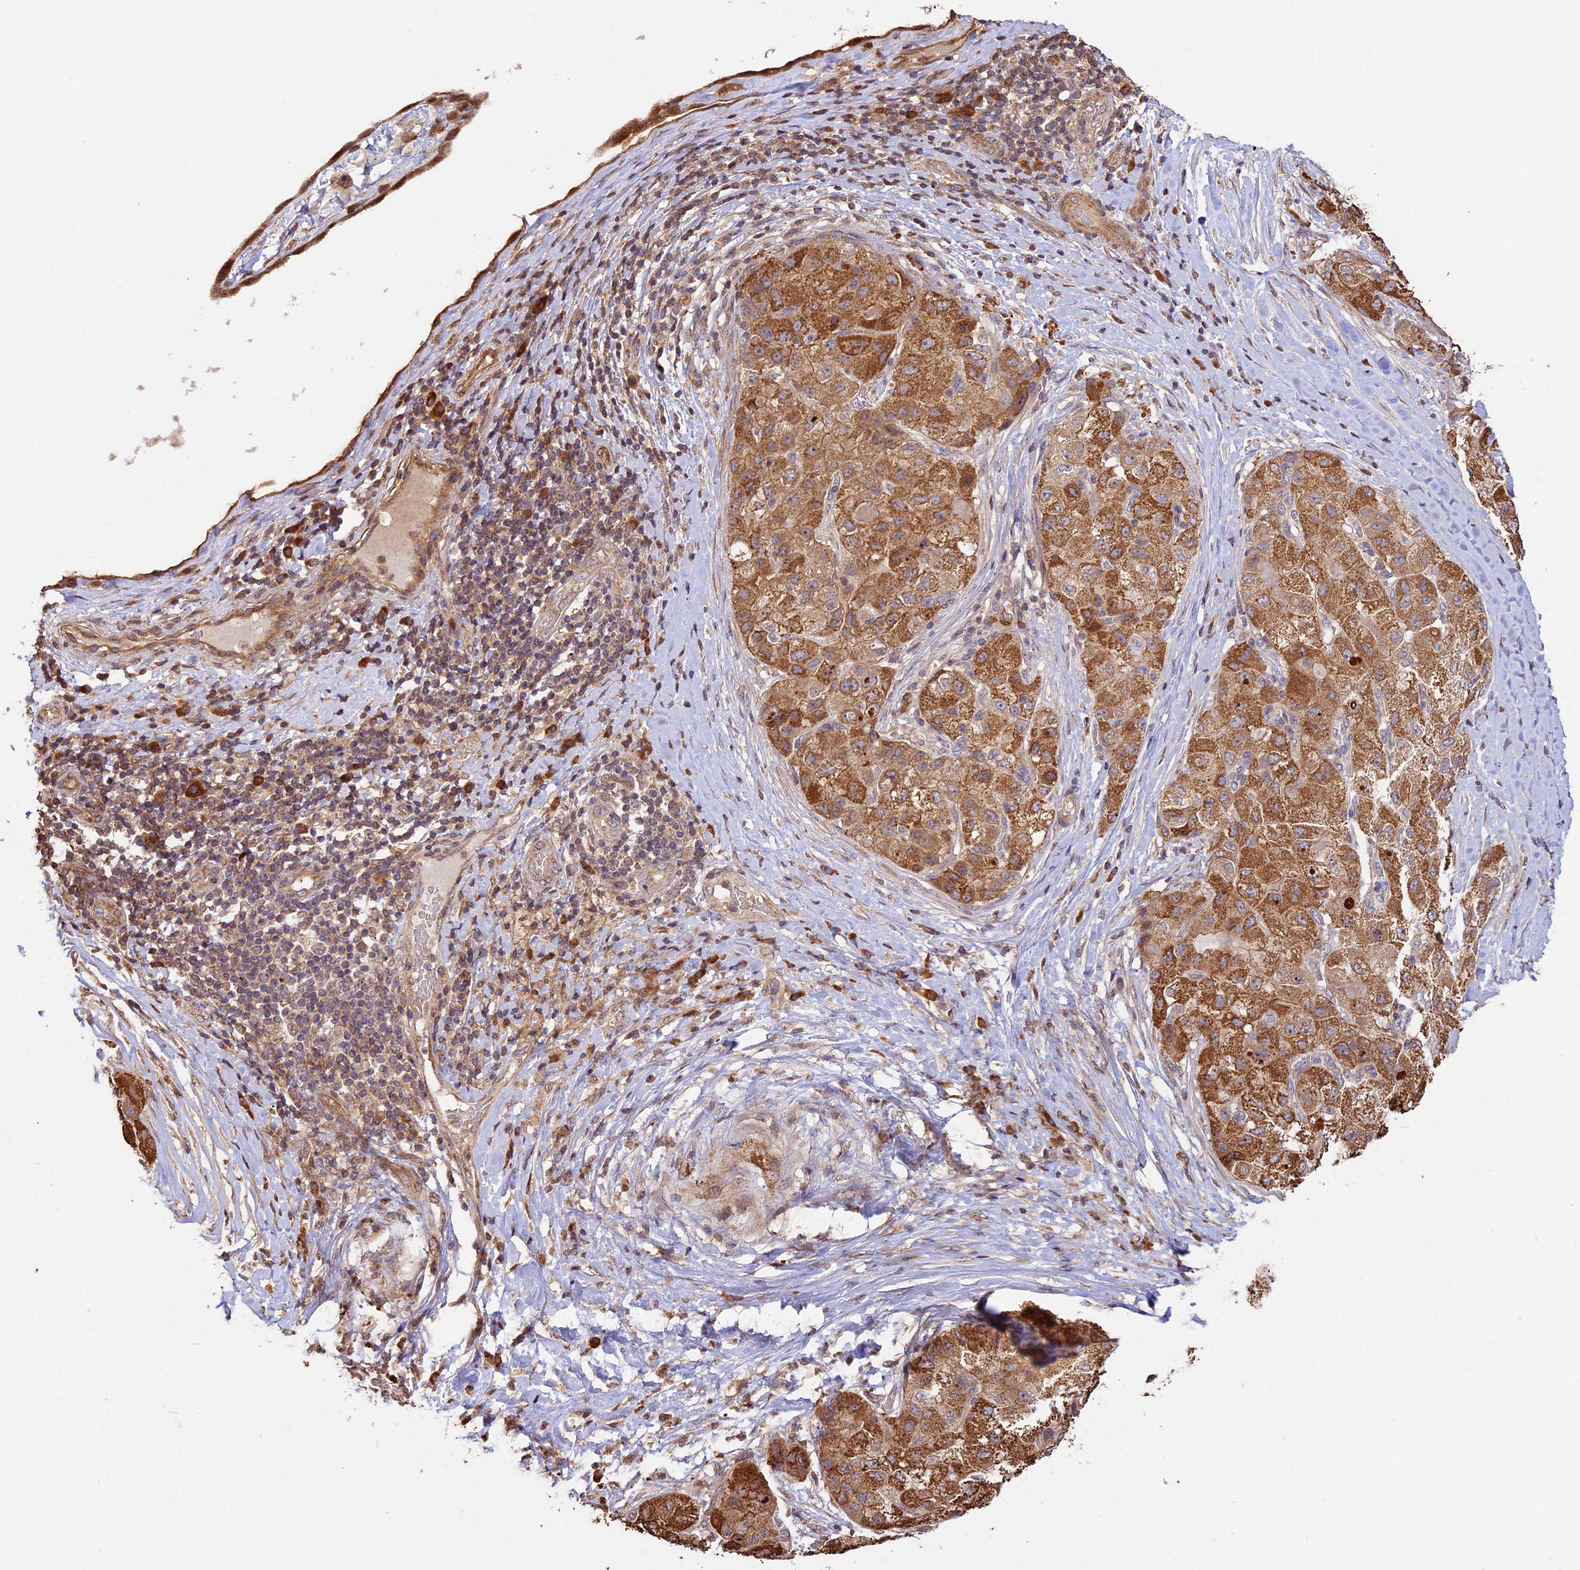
{"staining": {"intensity": "strong", "quantity": ">75%", "location": "cytoplasmic/membranous"}, "tissue": "liver cancer", "cell_type": "Tumor cells", "image_type": "cancer", "snomed": [{"axis": "morphology", "description": "Carcinoma, Hepatocellular, NOS"}, {"axis": "topography", "description": "Liver"}], "caption": "Immunohistochemical staining of hepatocellular carcinoma (liver) reveals high levels of strong cytoplasmic/membranous staining in approximately >75% of tumor cells.", "gene": "BCAS4", "patient": {"sex": "male", "age": 80}}